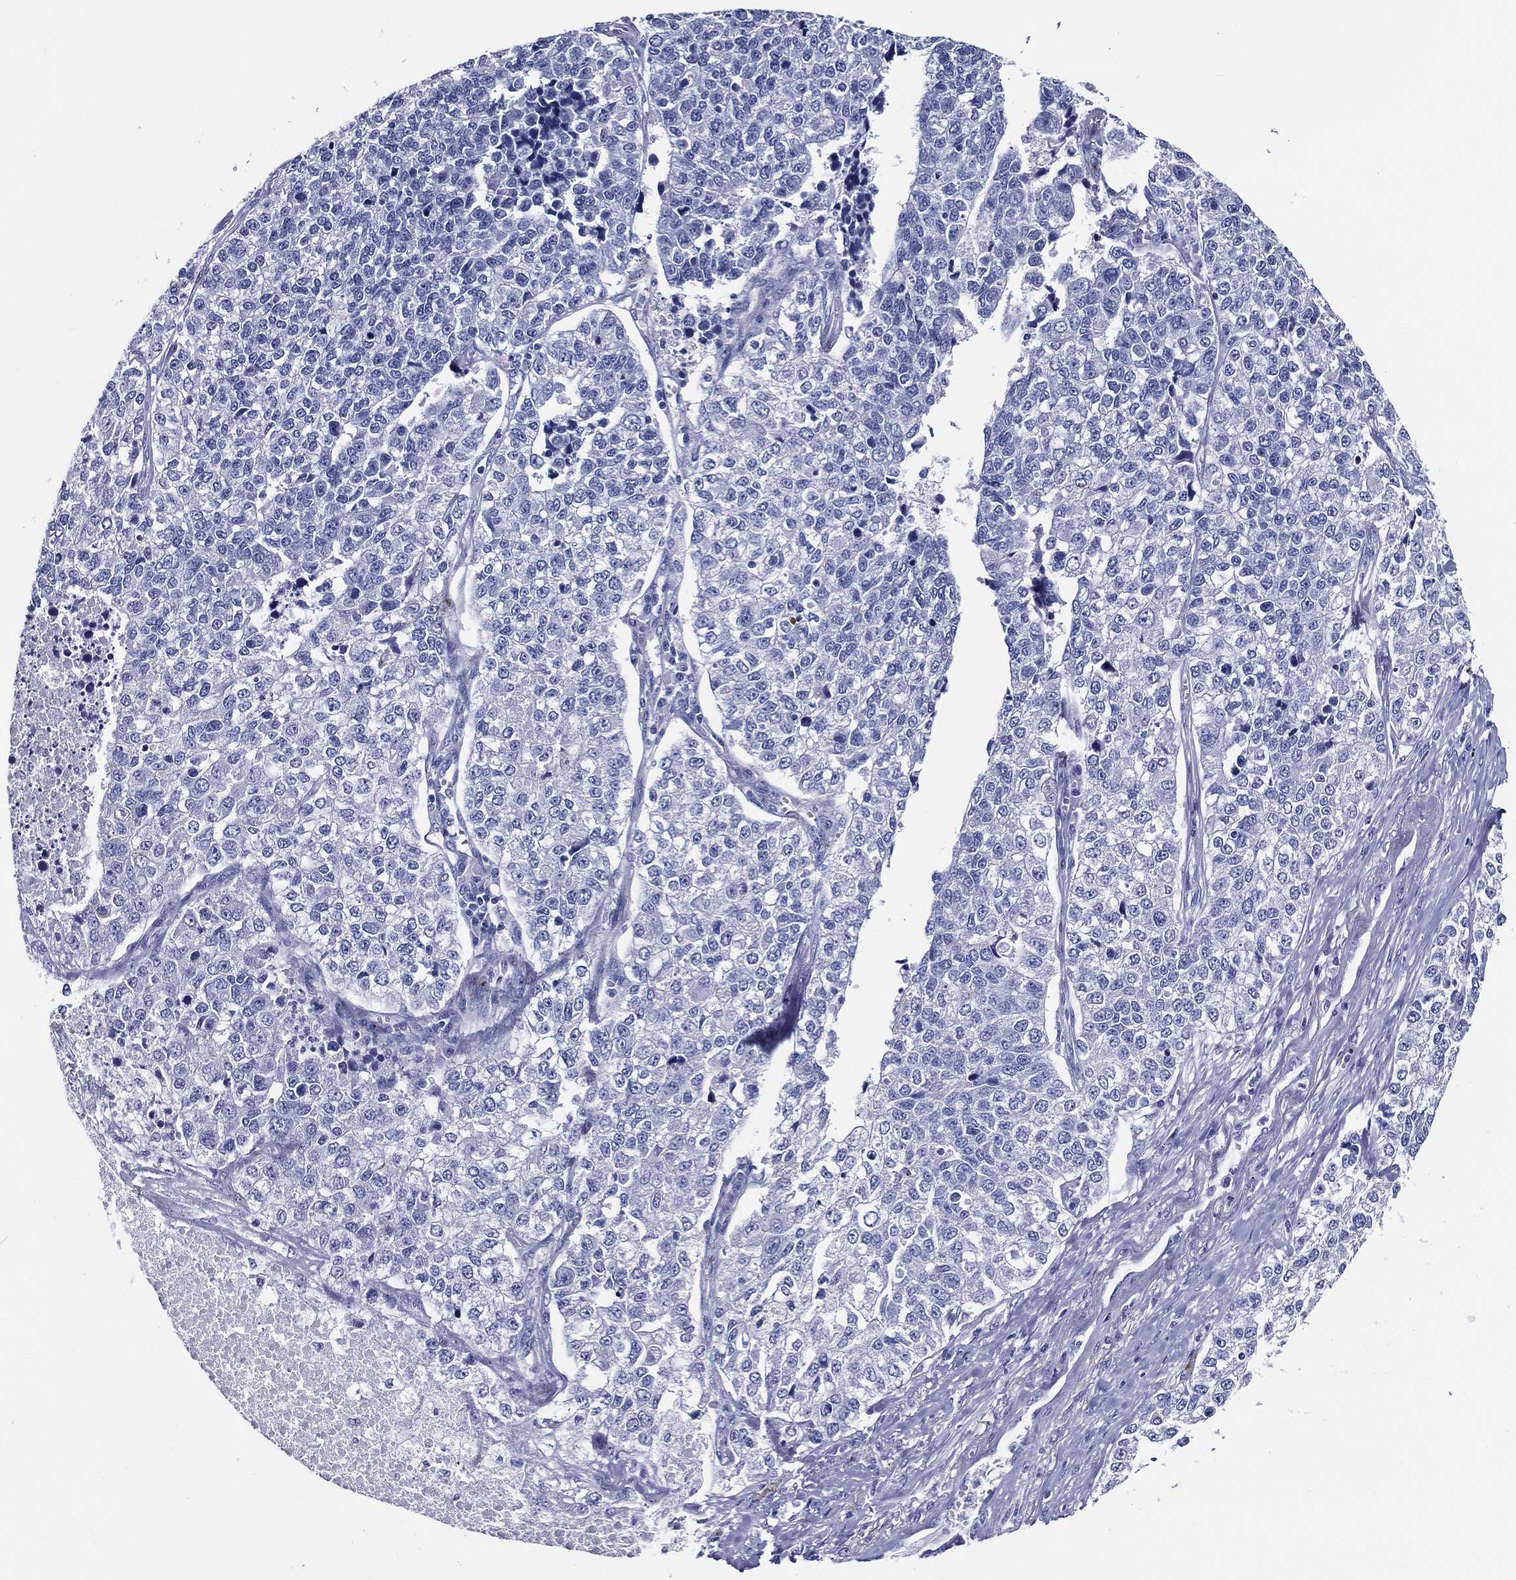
{"staining": {"intensity": "negative", "quantity": "none", "location": "none"}, "tissue": "lung cancer", "cell_type": "Tumor cells", "image_type": "cancer", "snomed": [{"axis": "morphology", "description": "Adenocarcinoma, NOS"}, {"axis": "topography", "description": "Lung"}], "caption": "There is no significant positivity in tumor cells of lung cancer. Nuclei are stained in blue.", "gene": "ACE2", "patient": {"sex": "male", "age": 49}}